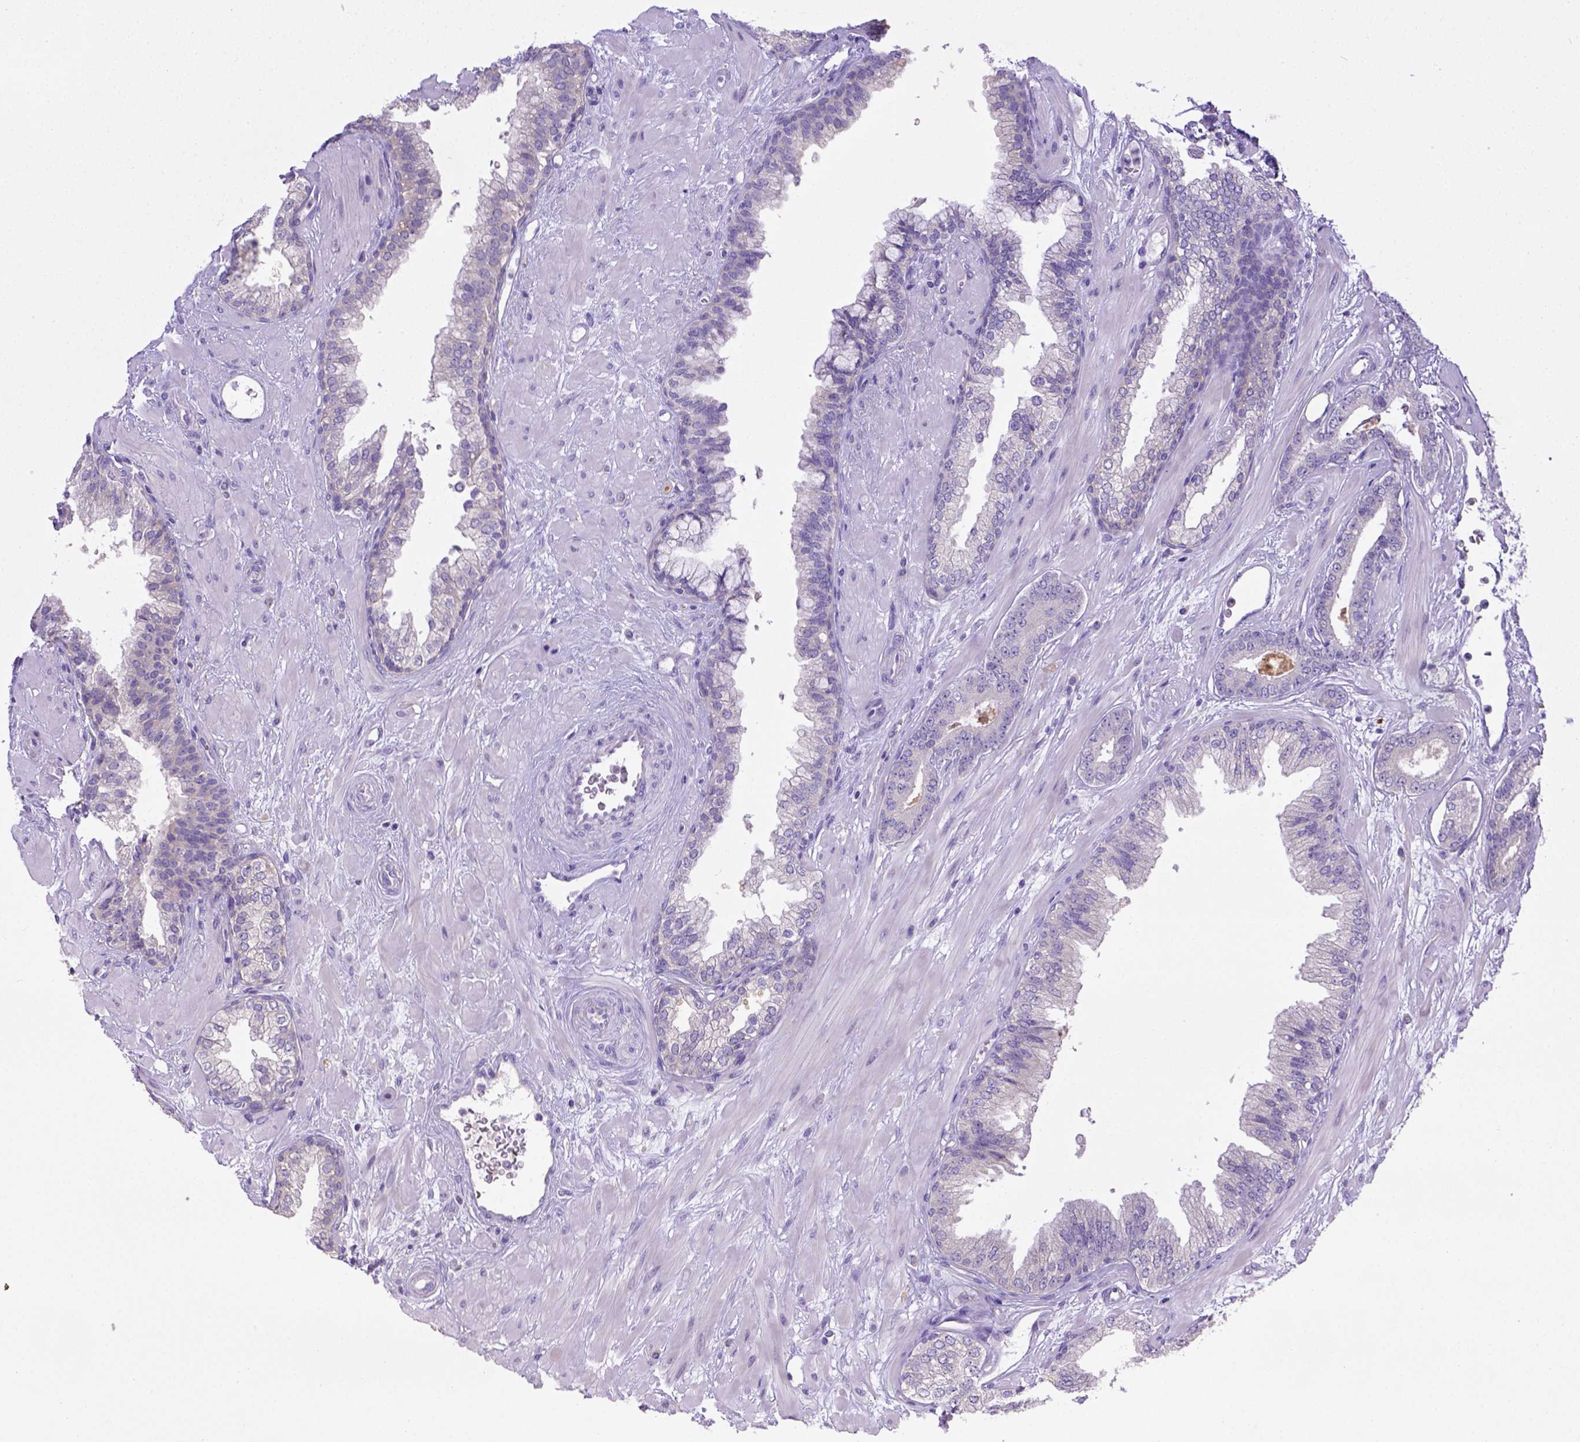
{"staining": {"intensity": "negative", "quantity": "none", "location": "none"}, "tissue": "prostate cancer", "cell_type": "Tumor cells", "image_type": "cancer", "snomed": [{"axis": "morphology", "description": "Adenocarcinoma, Low grade"}, {"axis": "topography", "description": "Prostate"}], "caption": "Tumor cells show no significant expression in prostate cancer (adenocarcinoma (low-grade)).", "gene": "CD40", "patient": {"sex": "male", "age": 61}}